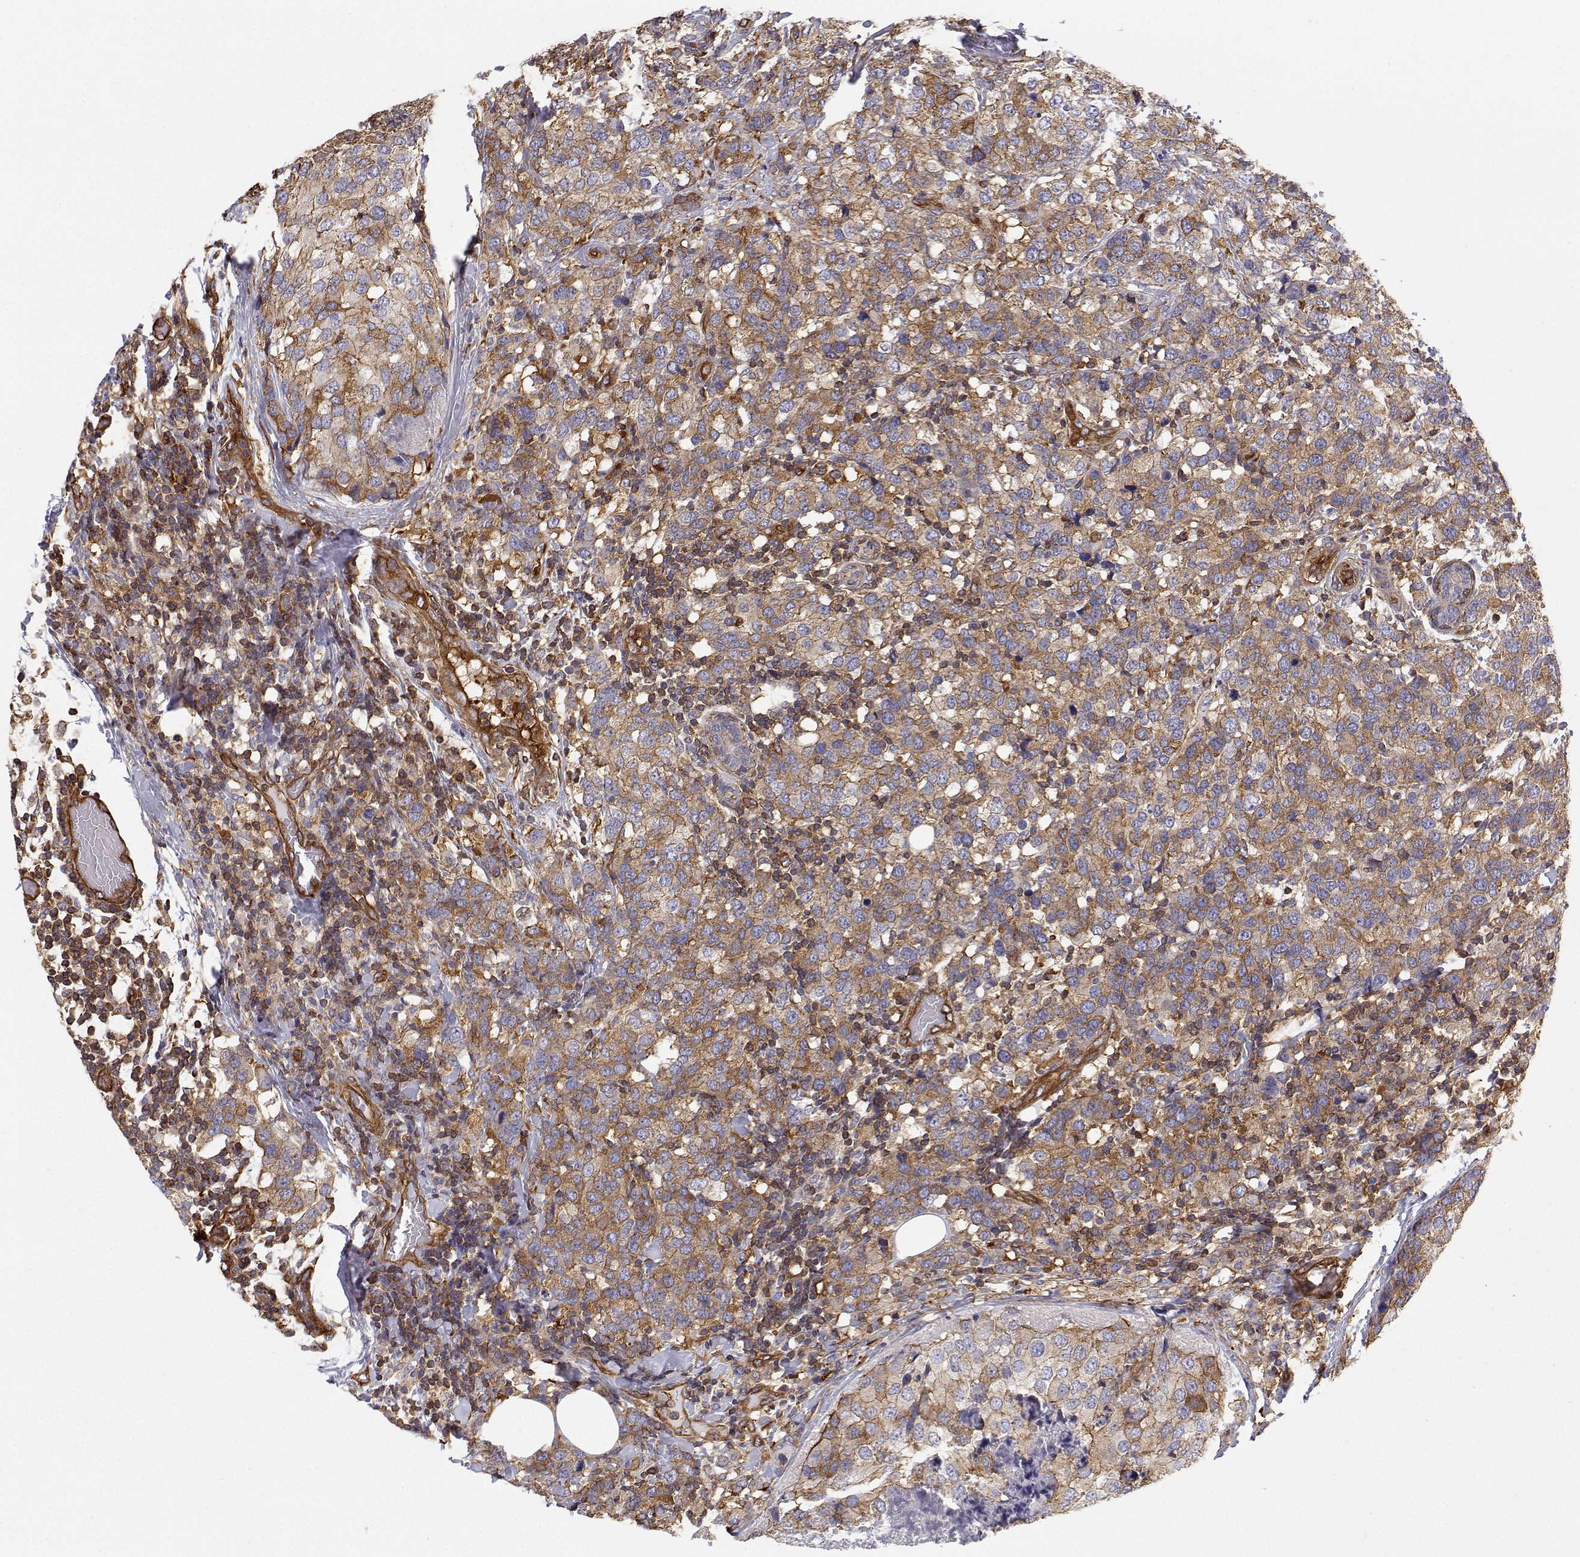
{"staining": {"intensity": "moderate", "quantity": "25%-75%", "location": "cytoplasmic/membranous"}, "tissue": "breast cancer", "cell_type": "Tumor cells", "image_type": "cancer", "snomed": [{"axis": "morphology", "description": "Lobular carcinoma"}, {"axis": "topography", "description": "Breast"}], "caption": "Immunohistochemistry (DAB (3,3'-diaminobenzidine)) staining of human breast cancer demonstrates moderate cytoplasmic/membranous protein staining in about 25%-75% of tumor cells.", "gene": "MYH9", "patient": {"sex": "female", "age": 59}}